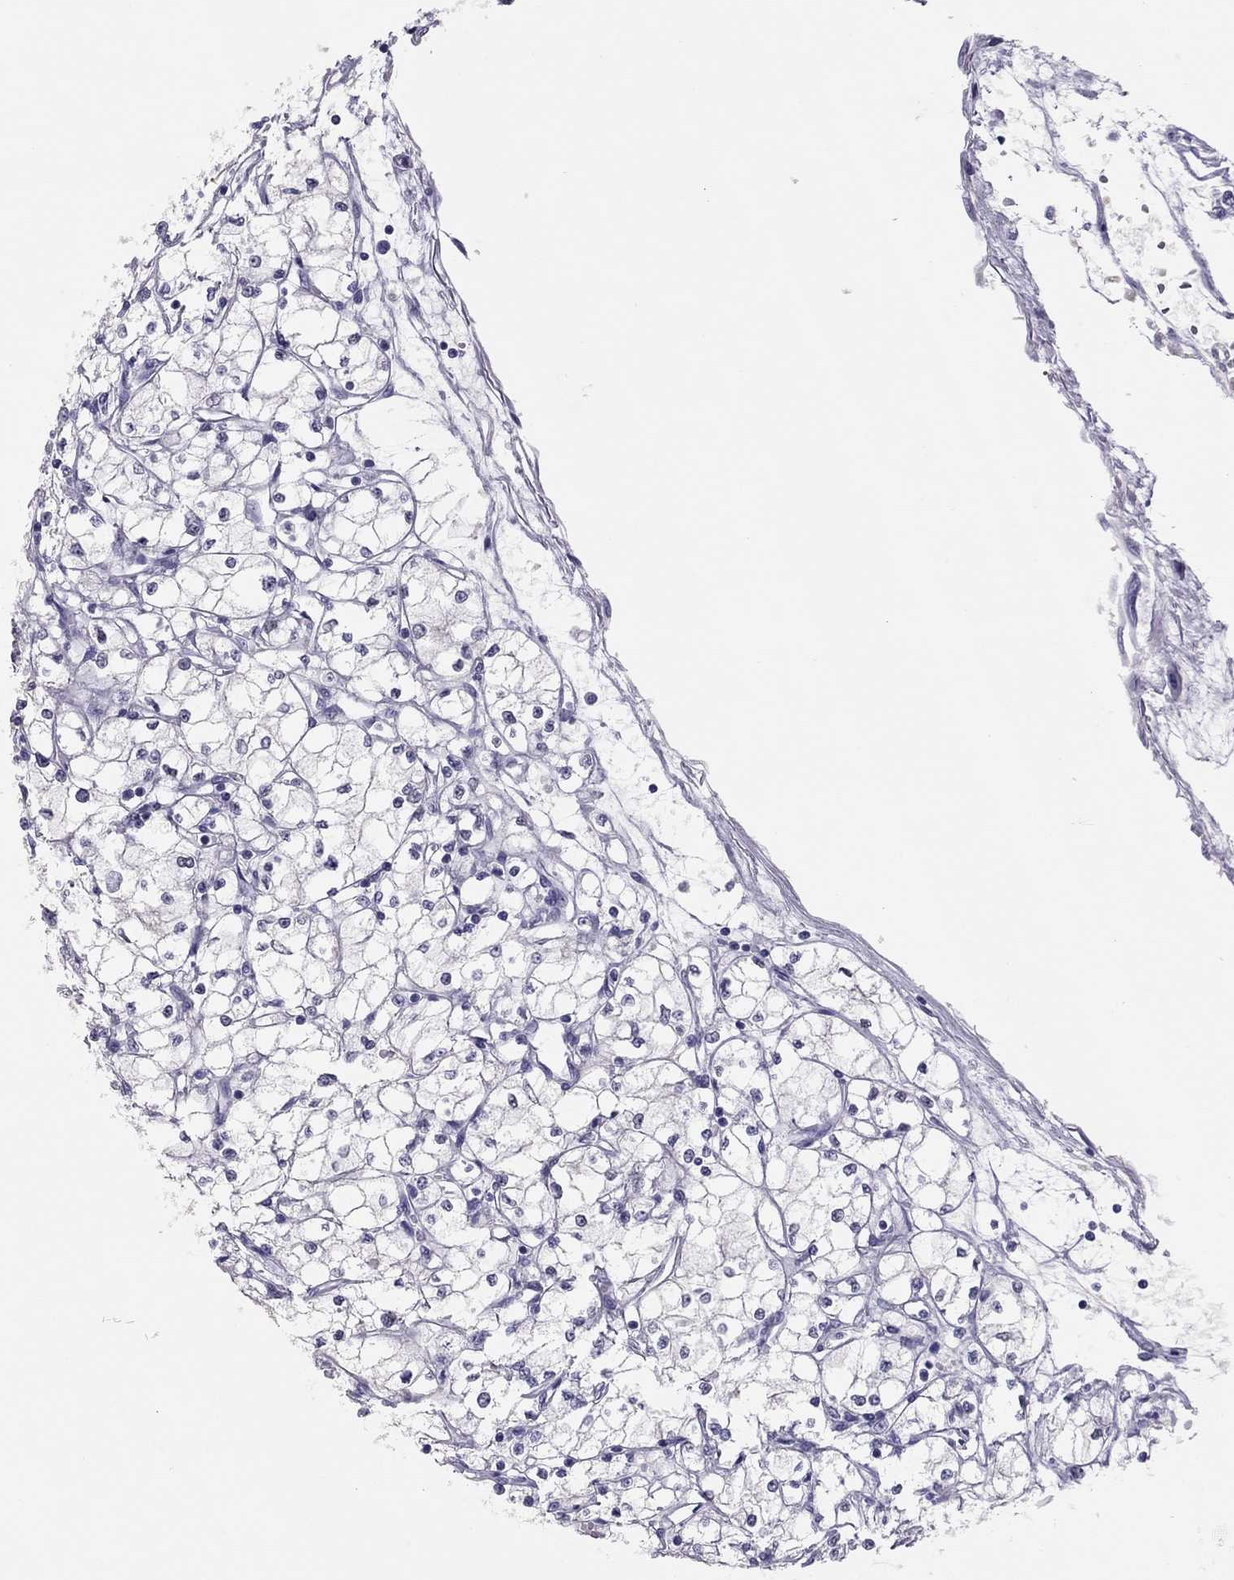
{"staining": {"intensity": "negative", "quantity": "none", "location": "none"}, "tissue": "renal cancer", "cell_type": "Tumor cells", "image_type": "cancer", "snomed": [{"axis": "morphology", "description": "Adenocarcinoma, NOS"}, {"axis": "topography", "description": "Kidney"}], "caption": "This is a histopathology image of immunohistochemistry staining of adenocarcinoma (renal), which shows no staining in tumor cells.", "gene": "PHOX2A", "patient": {"sex": "male", "age": 67}}